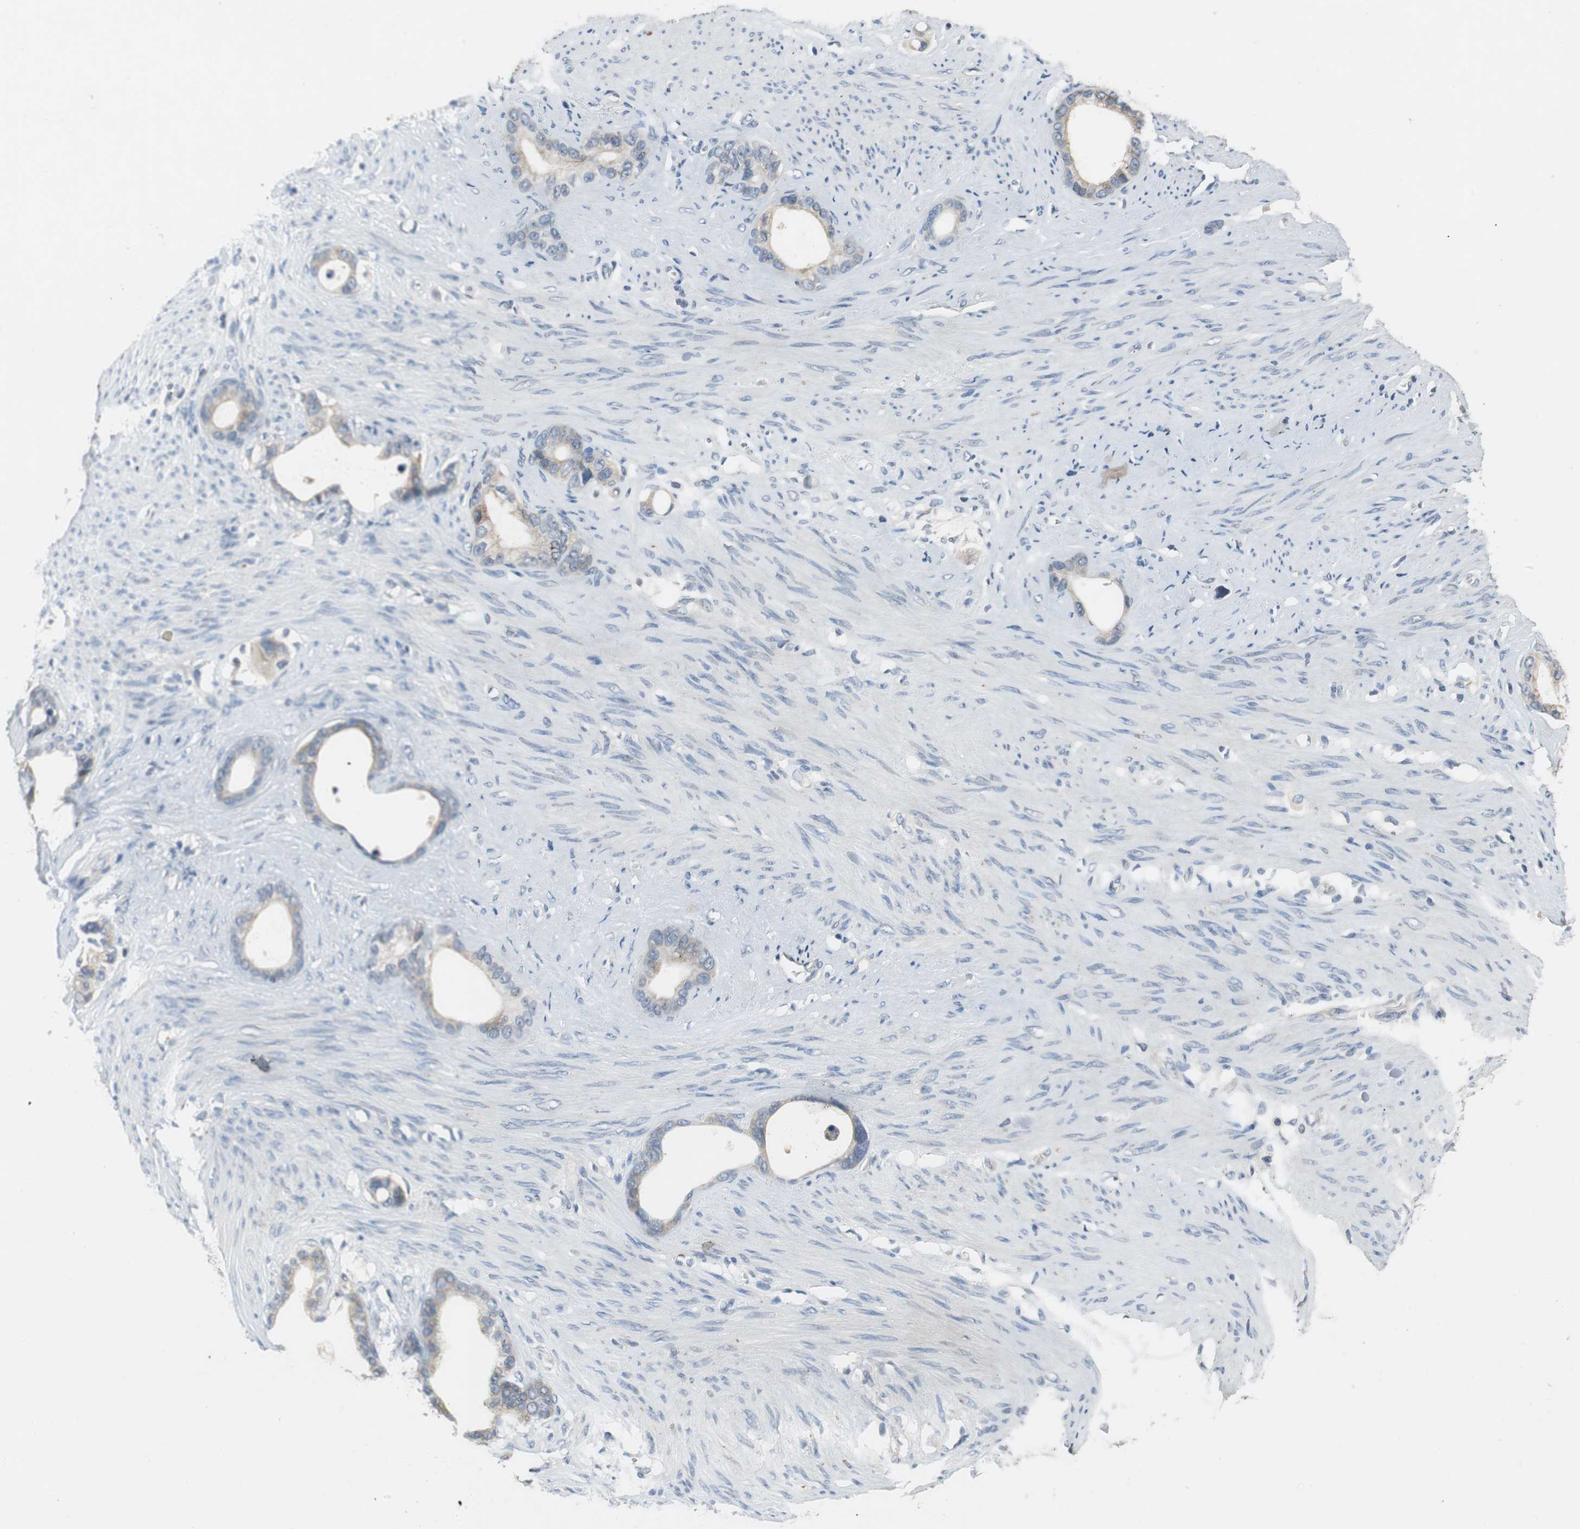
{"staining": {"intensity": "weak", "quantity": ">75%", "location": "cytoplasmic/membranous"}, "tissue": "stomach cancer", "cell_type": "Tumor cells", "image_type": "cancer", "snomed": [{"axis": "morphology", "description": "Adenocarcinoma, NOS"}, {"axis": "topography", "description": "Stomach"}], "caption": "Protein expression analysis of adenocarcinoma (stomach) reveals weak cytoplasmic/membranous positivity in approximately >75% of tumor cells. The protein of interest is shown in brown color, while the nuclei are stained blue.", "gene": "GLCCI1", "patient": {"sex": "female", "age": 75}}